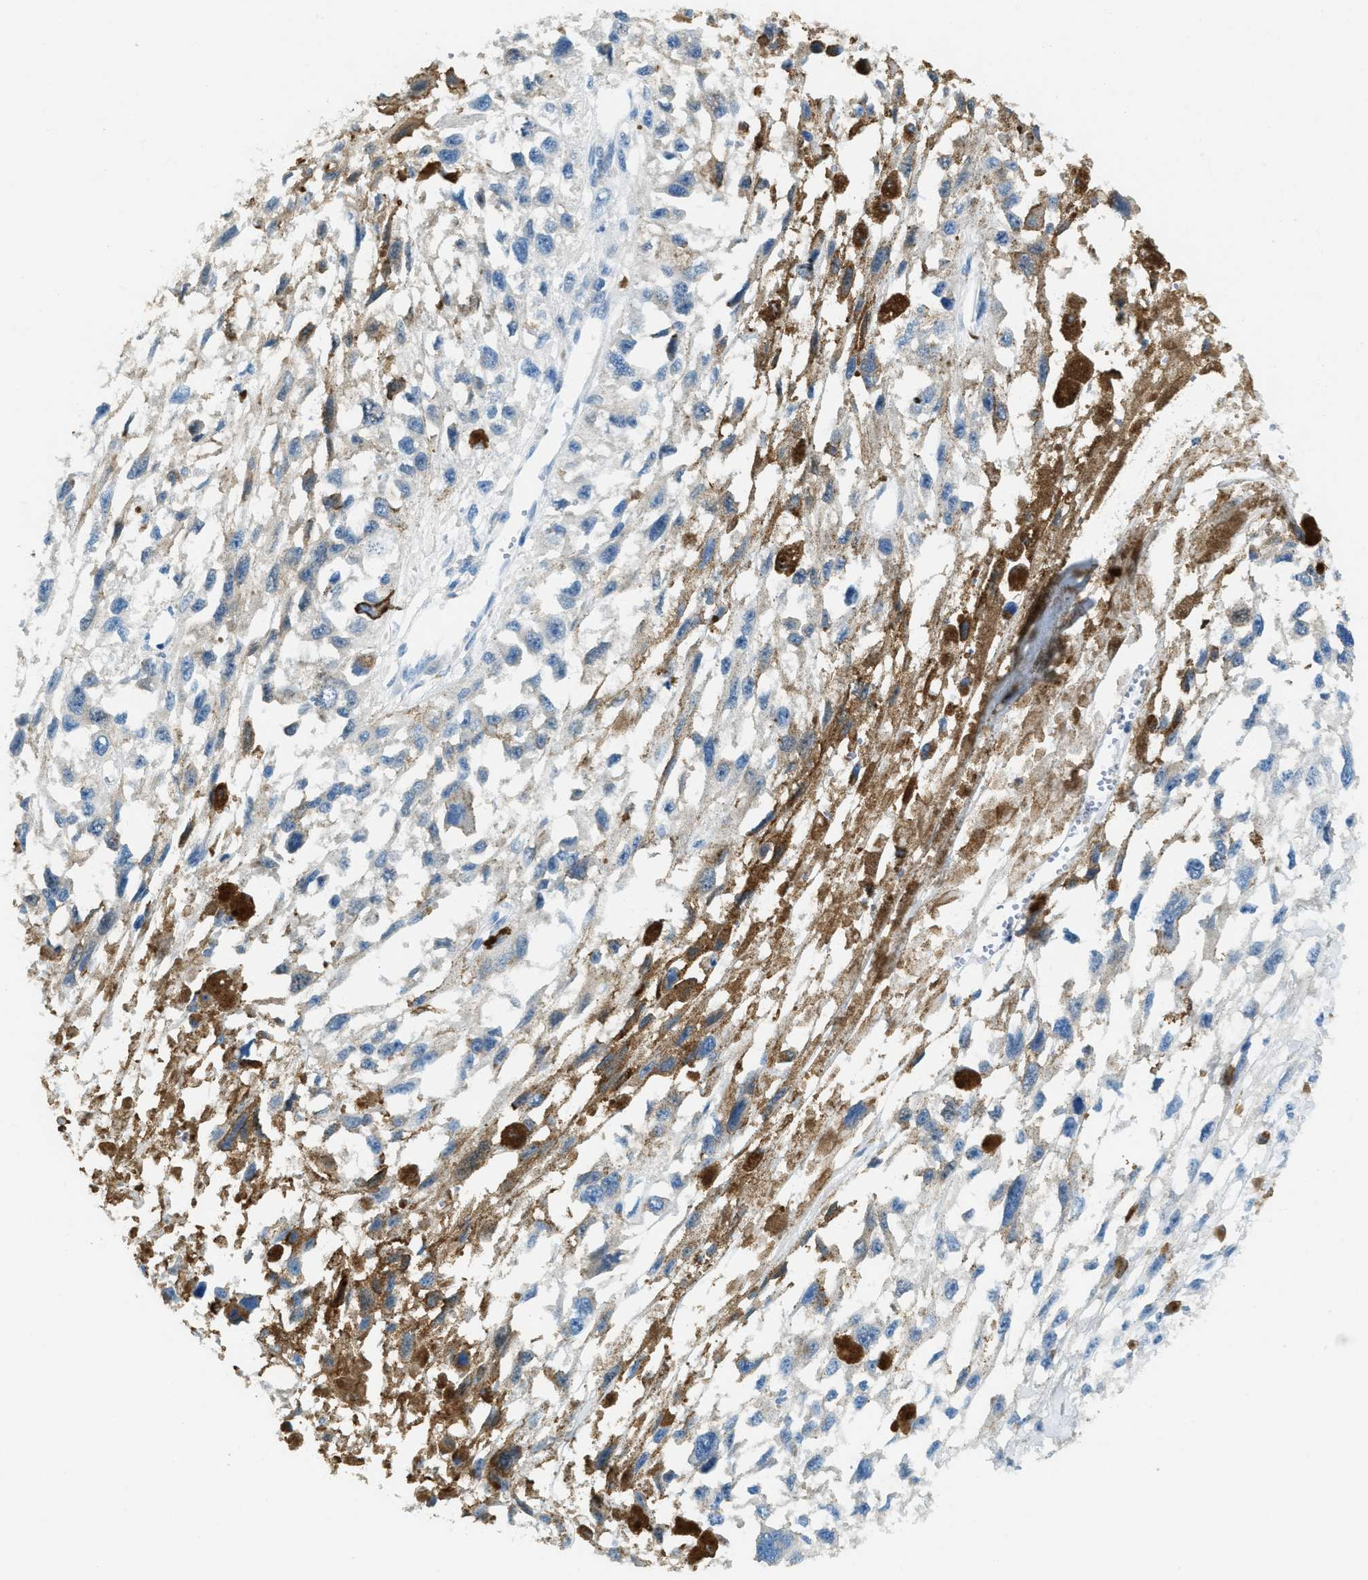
{"staining": {"intensity": "negative", "quantity": "none", "location": "none"}, "tissue": "melanoma", "cell_type": "Tumor cells", "image_type": "cancer", "snomed": [{"axis": "morphology", "description": "Malignant melanoma, Metastatic site"}, {"axis": "topography", "description": "Lymph node"}], "caption": "This is an immunohistochemistry histopathology image of human melanoma. There is no staining in tumor cells.", "gene": "MATCAP2", "patient": {"sex": "male", "age": 59}}